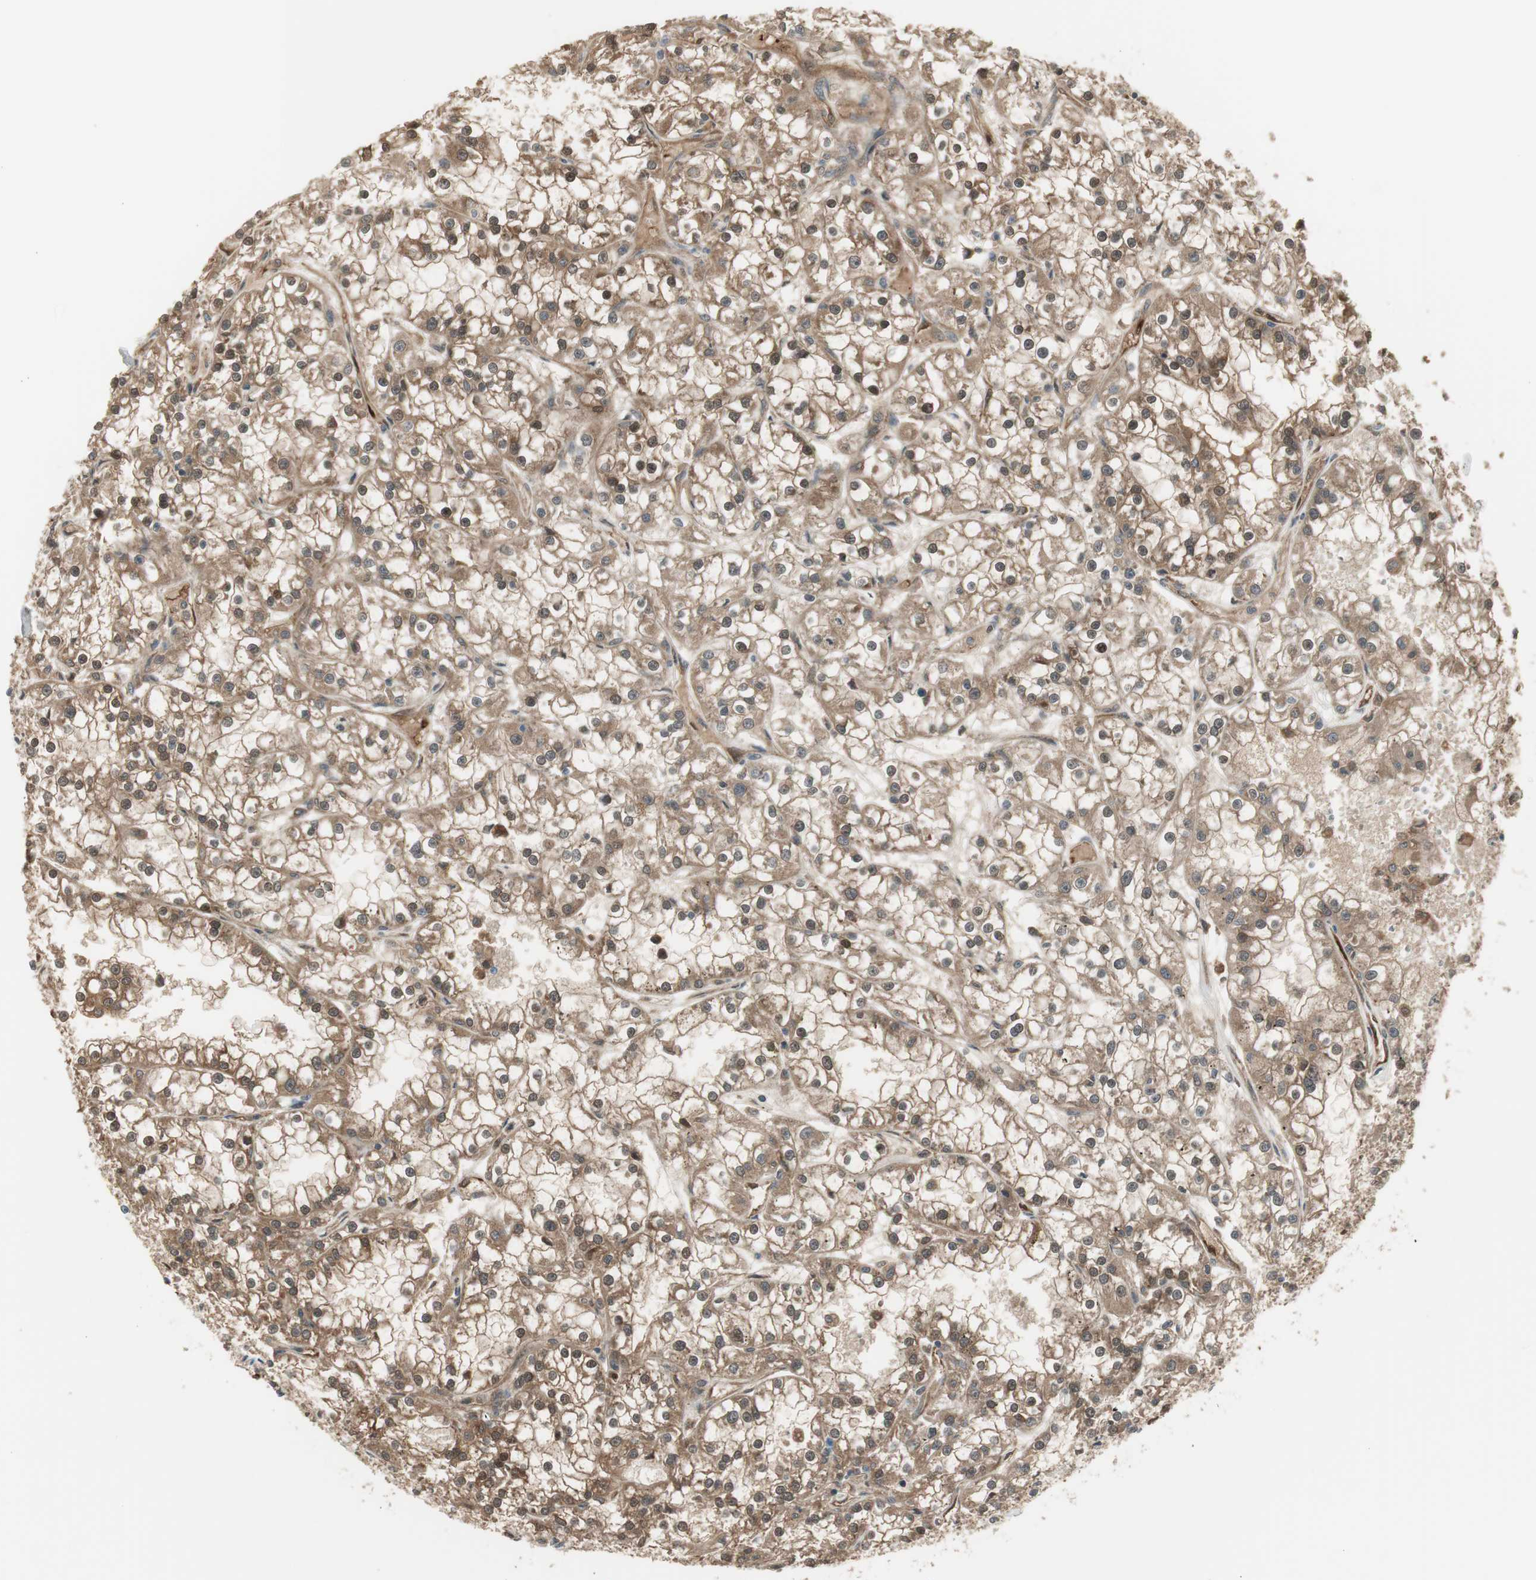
{"staining": {"intensity": "moderate", "quantity": ">75%", "location": "cytoplasmic/membranous,nuclear"}, "tissue": "renal cancer", "cell_type": "Tumor cells", "image_type": "cancer", "snomed": [{"axis": "morphology", "description": "Adenocarcinoma, NOS"}, {"axis": "topography", "description": "Kidney"}], "caption": "This photomicrograph displays immunohistochemistry (IHC) staining of renal cancer, with medium moderate cytoplasmic/membranous and nuclear staining in about >75% of tumor cells.", "gene": "SERPINB6", "patient": {"sex": "female", "age": 52}}